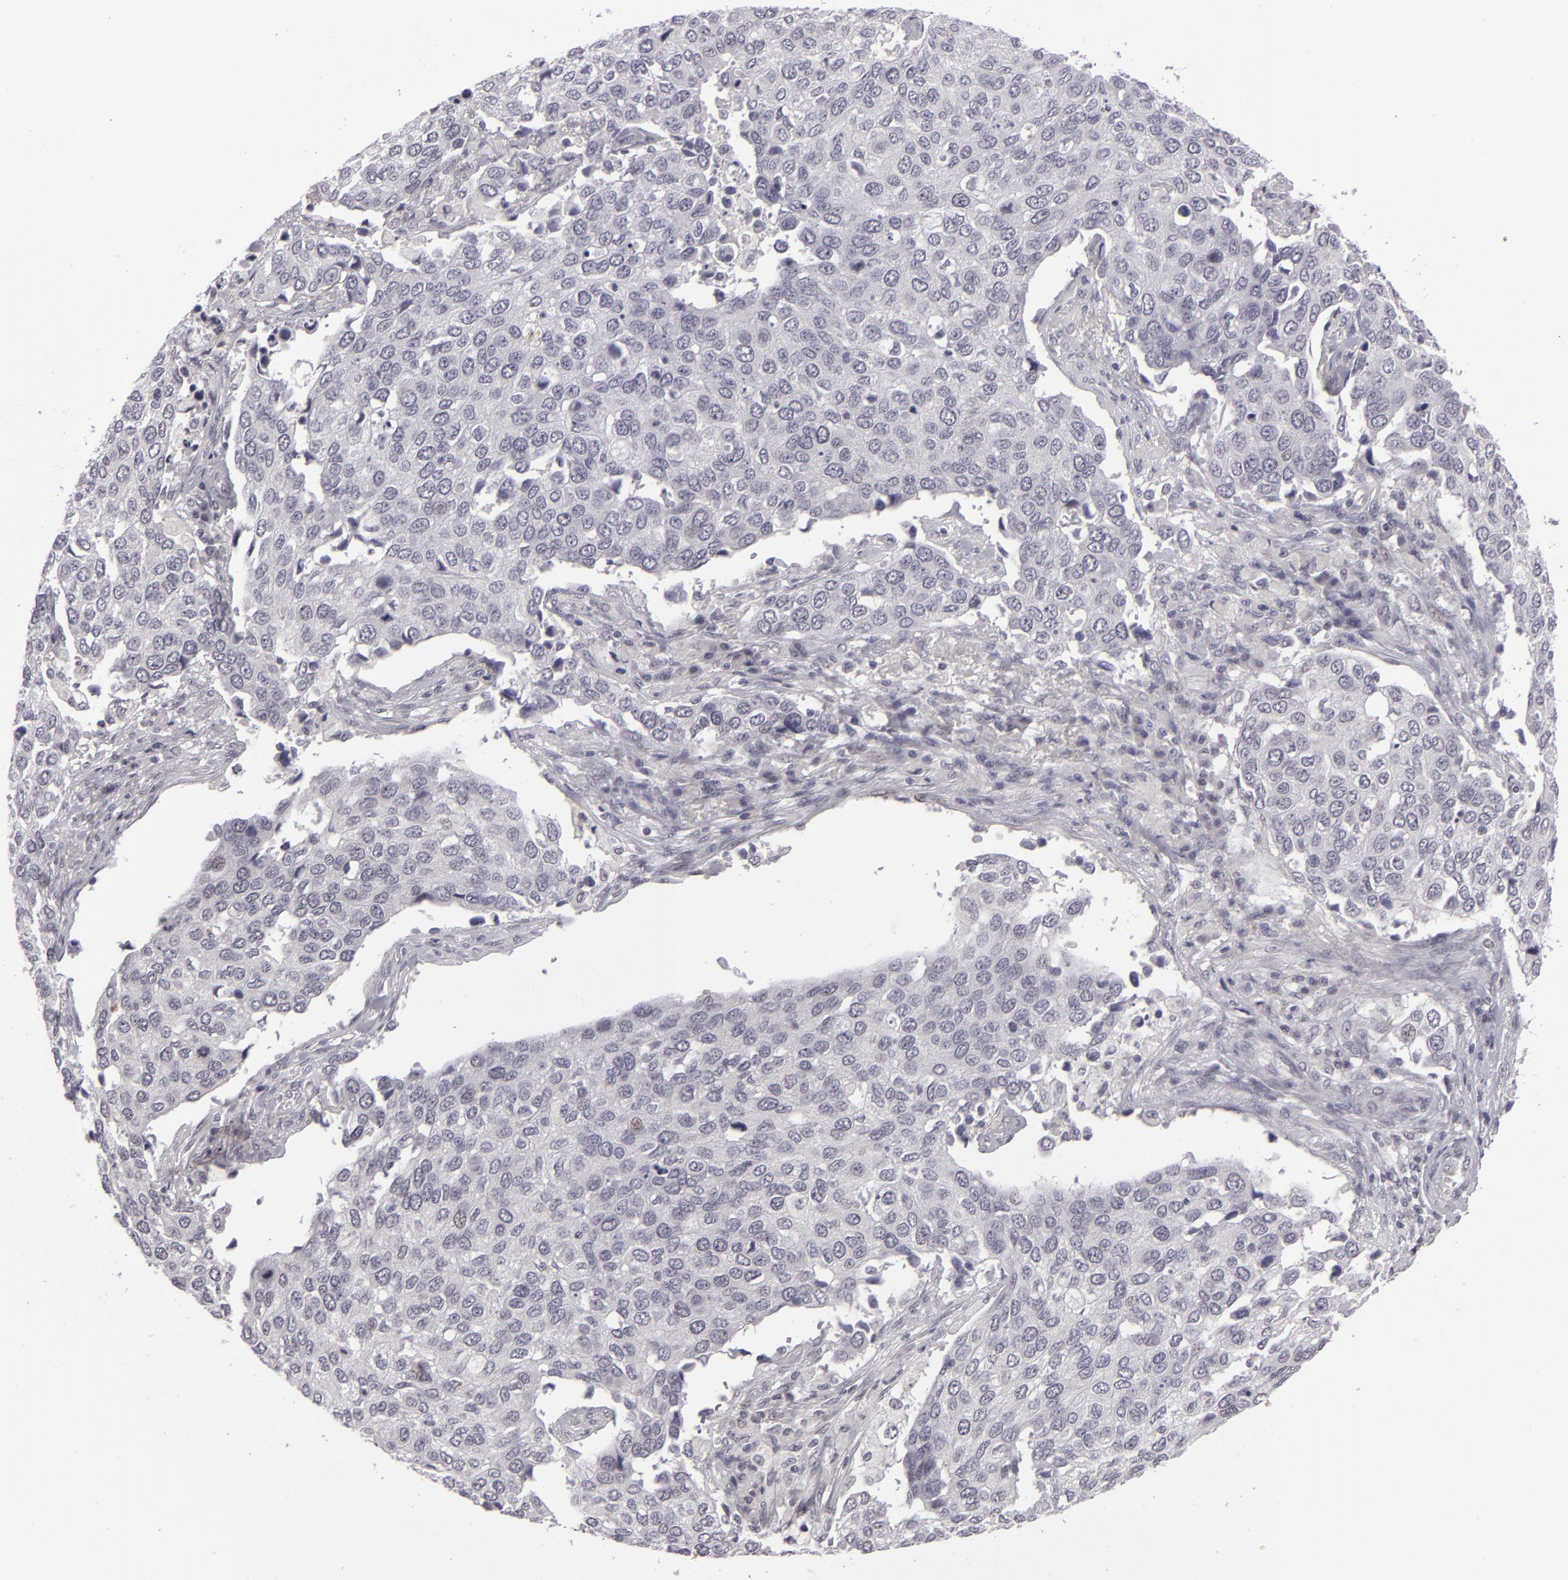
{"staining": {"intensity": "negative", "quantity": "none", "location": "none"}, "tissue": "cervical cancer", "cell_type": "Tumor cells", "image_type": "cancer", "snomed": [{"axis": "morphology", "description": "Squamous cell carcinoma, NOS"}, {"axis": "topography", "description": "Cervix"}], "caption": "This is an immunohistochemistry (IHC) micrograph of human cervical cancer (squamous cell carcinoma). There is no expression in tumor cells.", "gene": "ZNF205", "patient": {"sex": "female", "age": 54}}